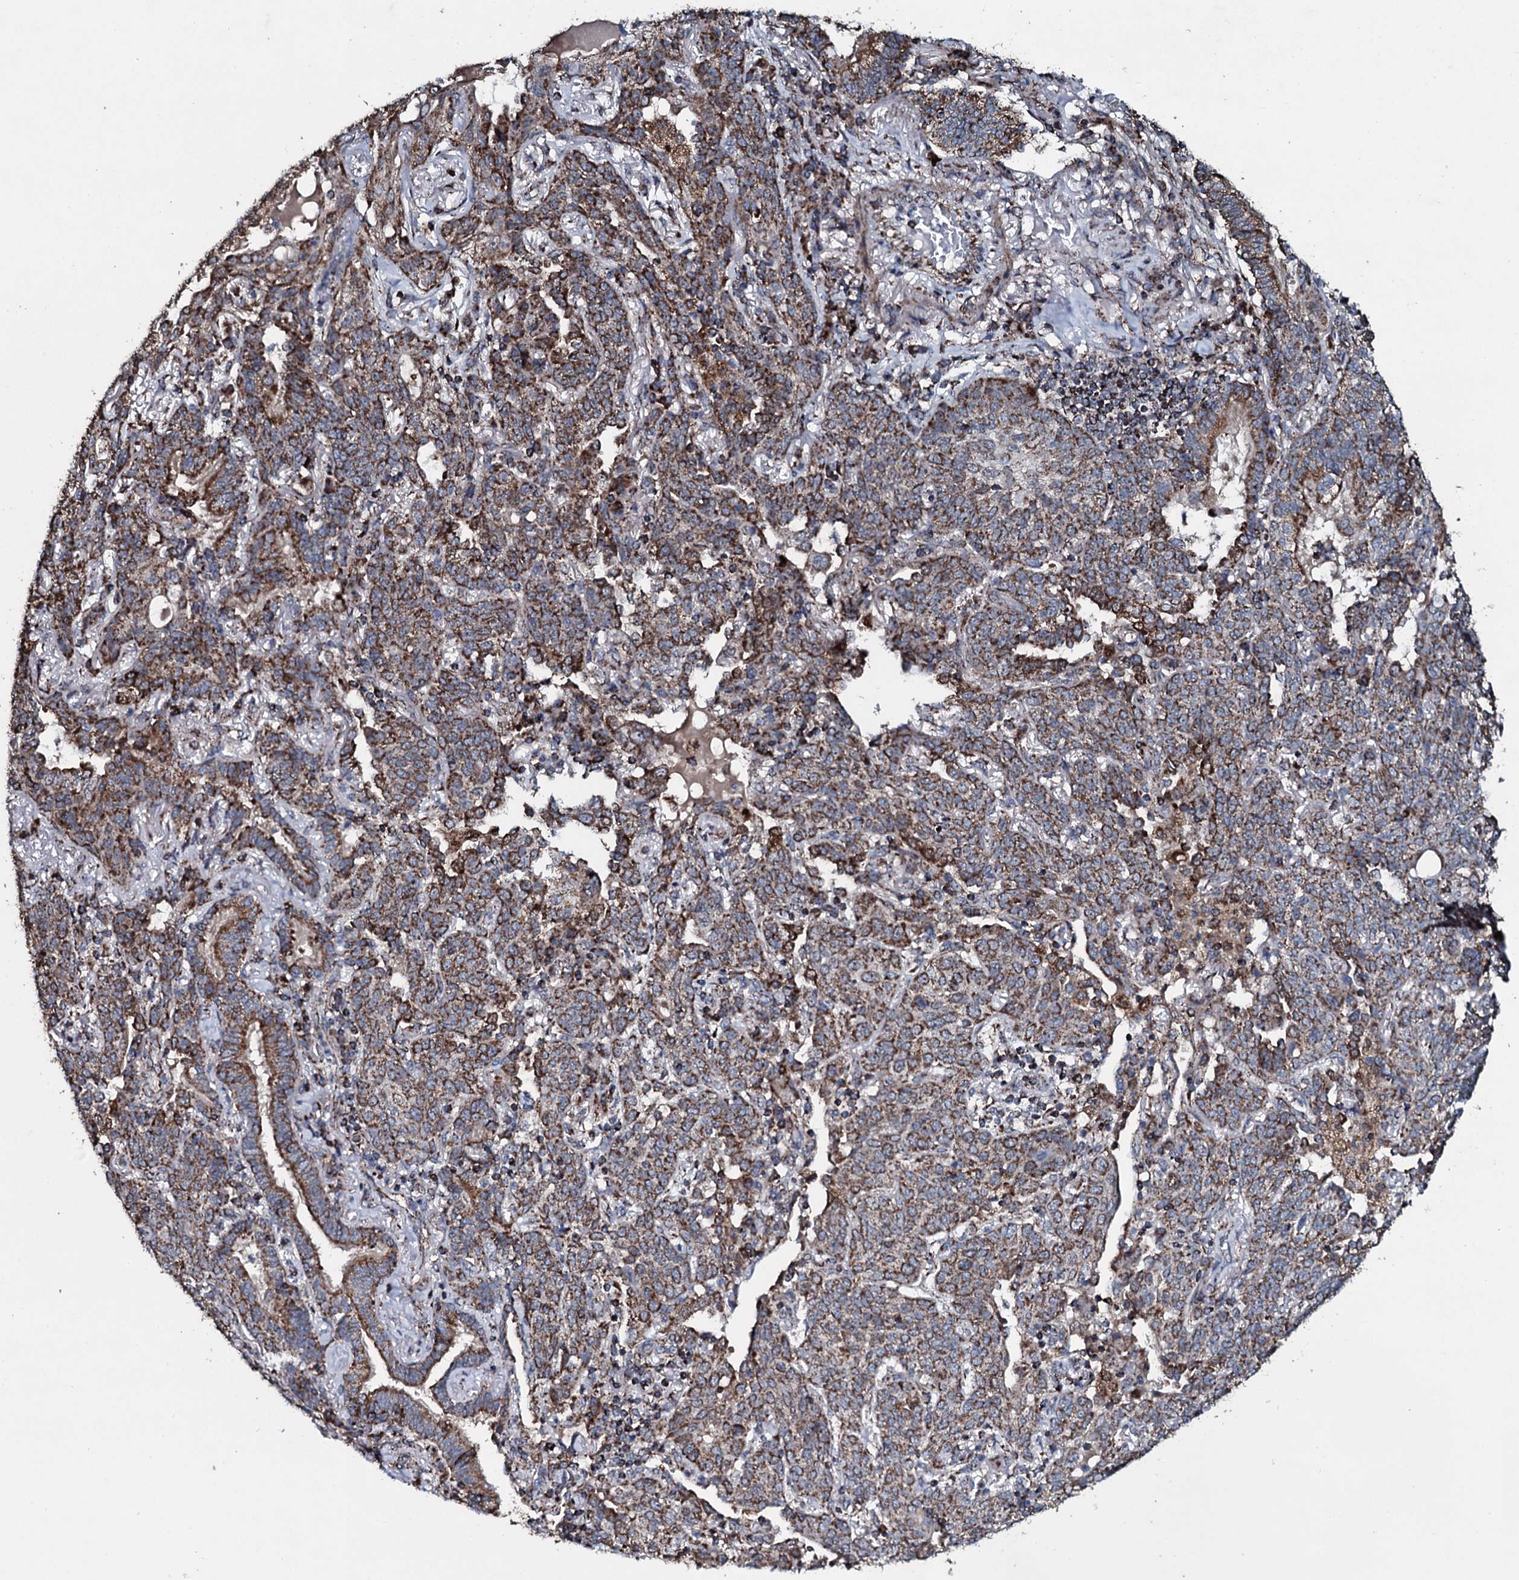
{"staining": {"intensity": "moderate", "quantity": ">75%", "location": "cytoplasmic/membranous"}, "tissue": "lung cancer", "cell_type": "Tumor cells", "image_type": "cancer", "snomed": [{"axis": "morphology", "description": "Squamous cell carcinoma, NOS"}, {"axis": "topography", "description": "Lung"}], "caption": "Protein expression analysis of human squamous cell carcinoma (lung) reveals moderate cytoplasmic/membranous staining in approximately >75% of tumor cells.", "gene": "DYNC2I2", "patient": {"sex": "female", "age": 70}}